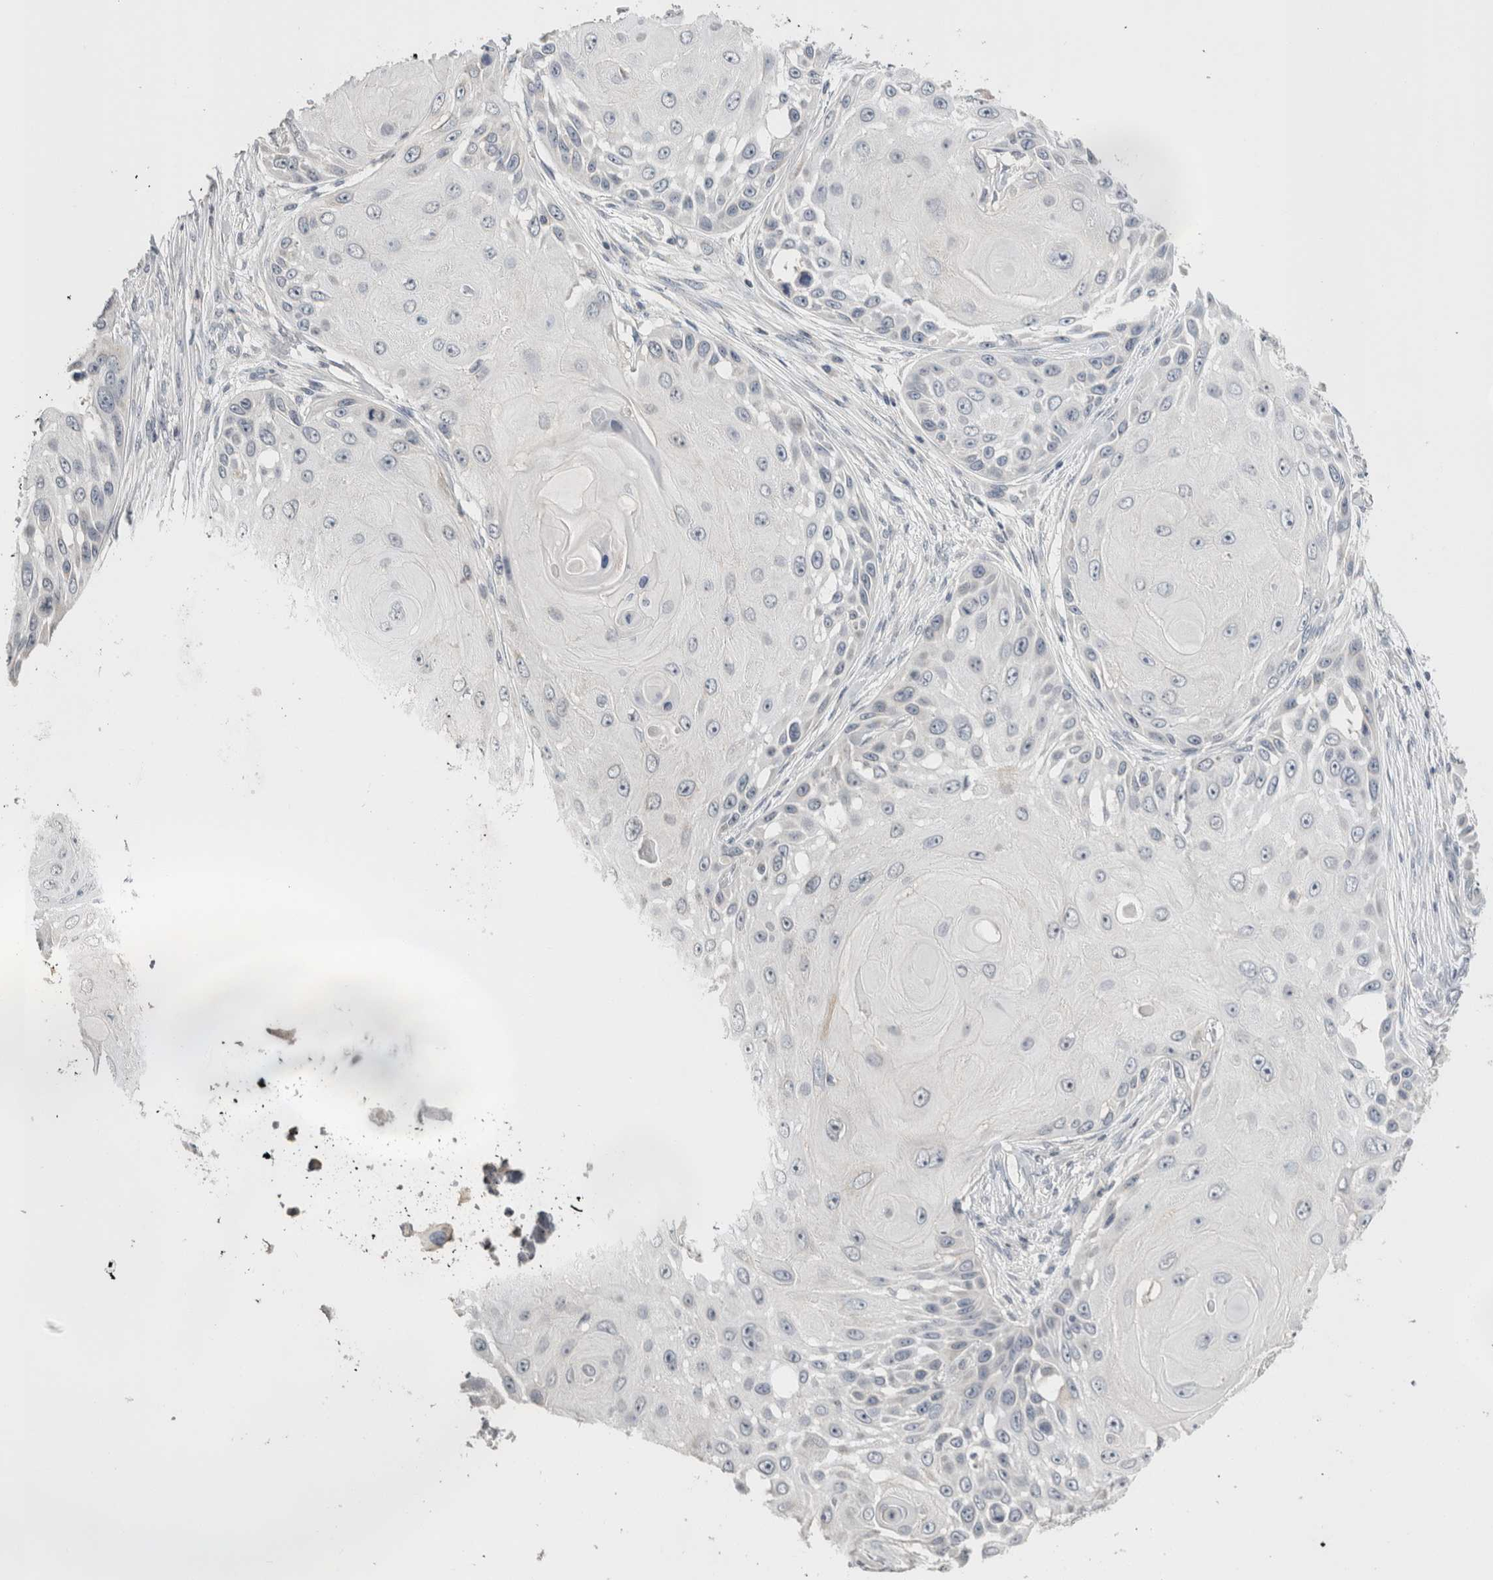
{"staining": {"intensity": "negative", "quantity": "none", "location": "none"}, "tissue": "skin cancer", "cell_type": "Tumor cells", "image_type": "cancer", "snomed": [{"axis": "morphology", "description": "Squamous cell carcinoma, NOS"}, {"axis": "topography", "description": "Skin"}], "caption": "The micrograph reveals no staining of tumor cells in skin squamous cell carcinoma.", "gene": "CRAT", "patient": {"sex": "female", "age": 44}}